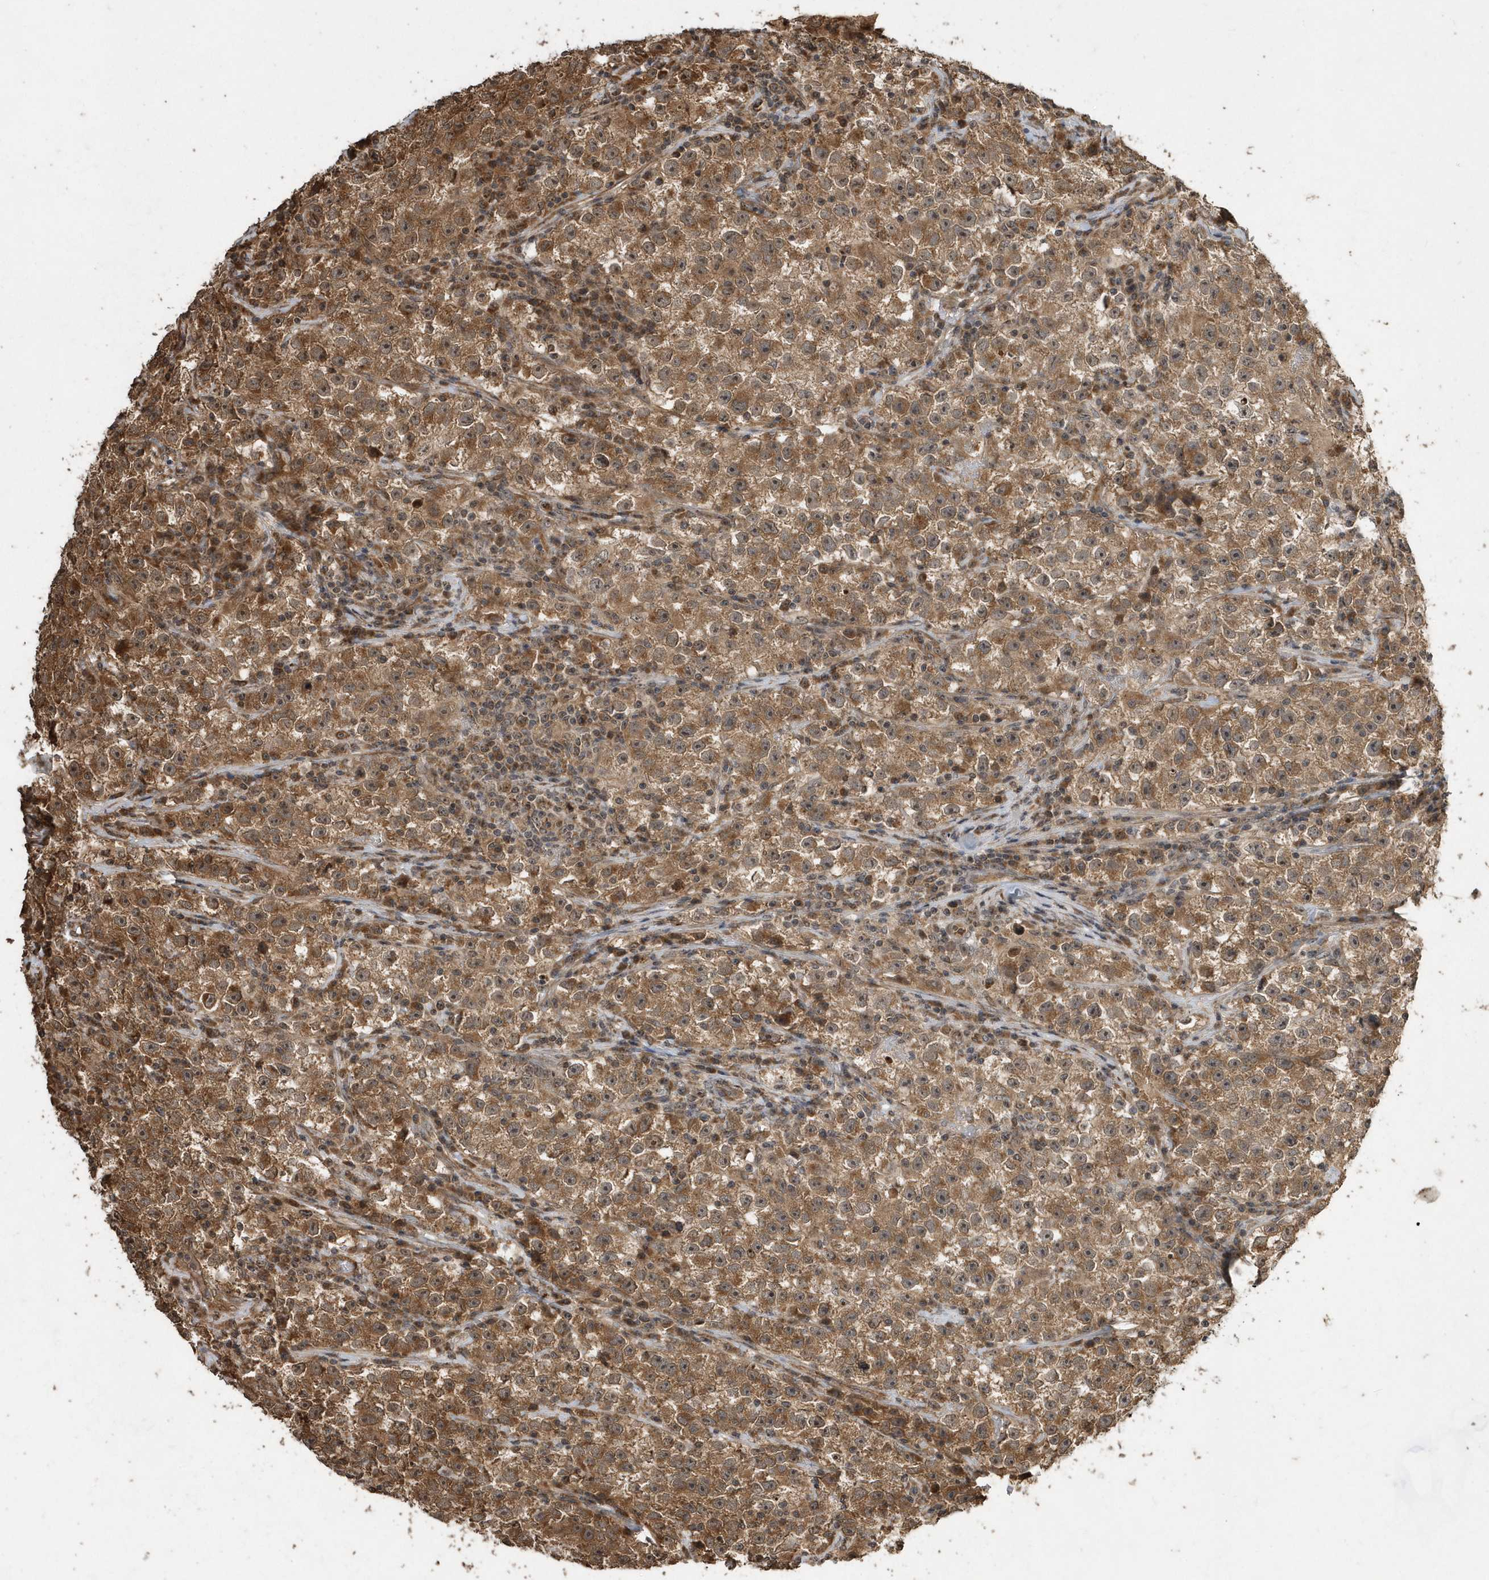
{"staining": {"intensity": "moderate", "quantity": ">75%", "location": "cytoplasmic/membranous"}, "tissue": "testis cancer", "cell_type": "Tumor cells", "image_type": "cancer", "snomed": [{"axis": "morphology", "description": "Seminoma, NOS"}, {"axis": "topography", "description": "Testis"}], "caption": "Human testis cancer stained with a brown dye exhibits moderate cytoplasmic/membranous positive positivity in about >75% of tumor cells.", "gene": "WASHC5", "patient": {"sex": "male", "age": 22}}